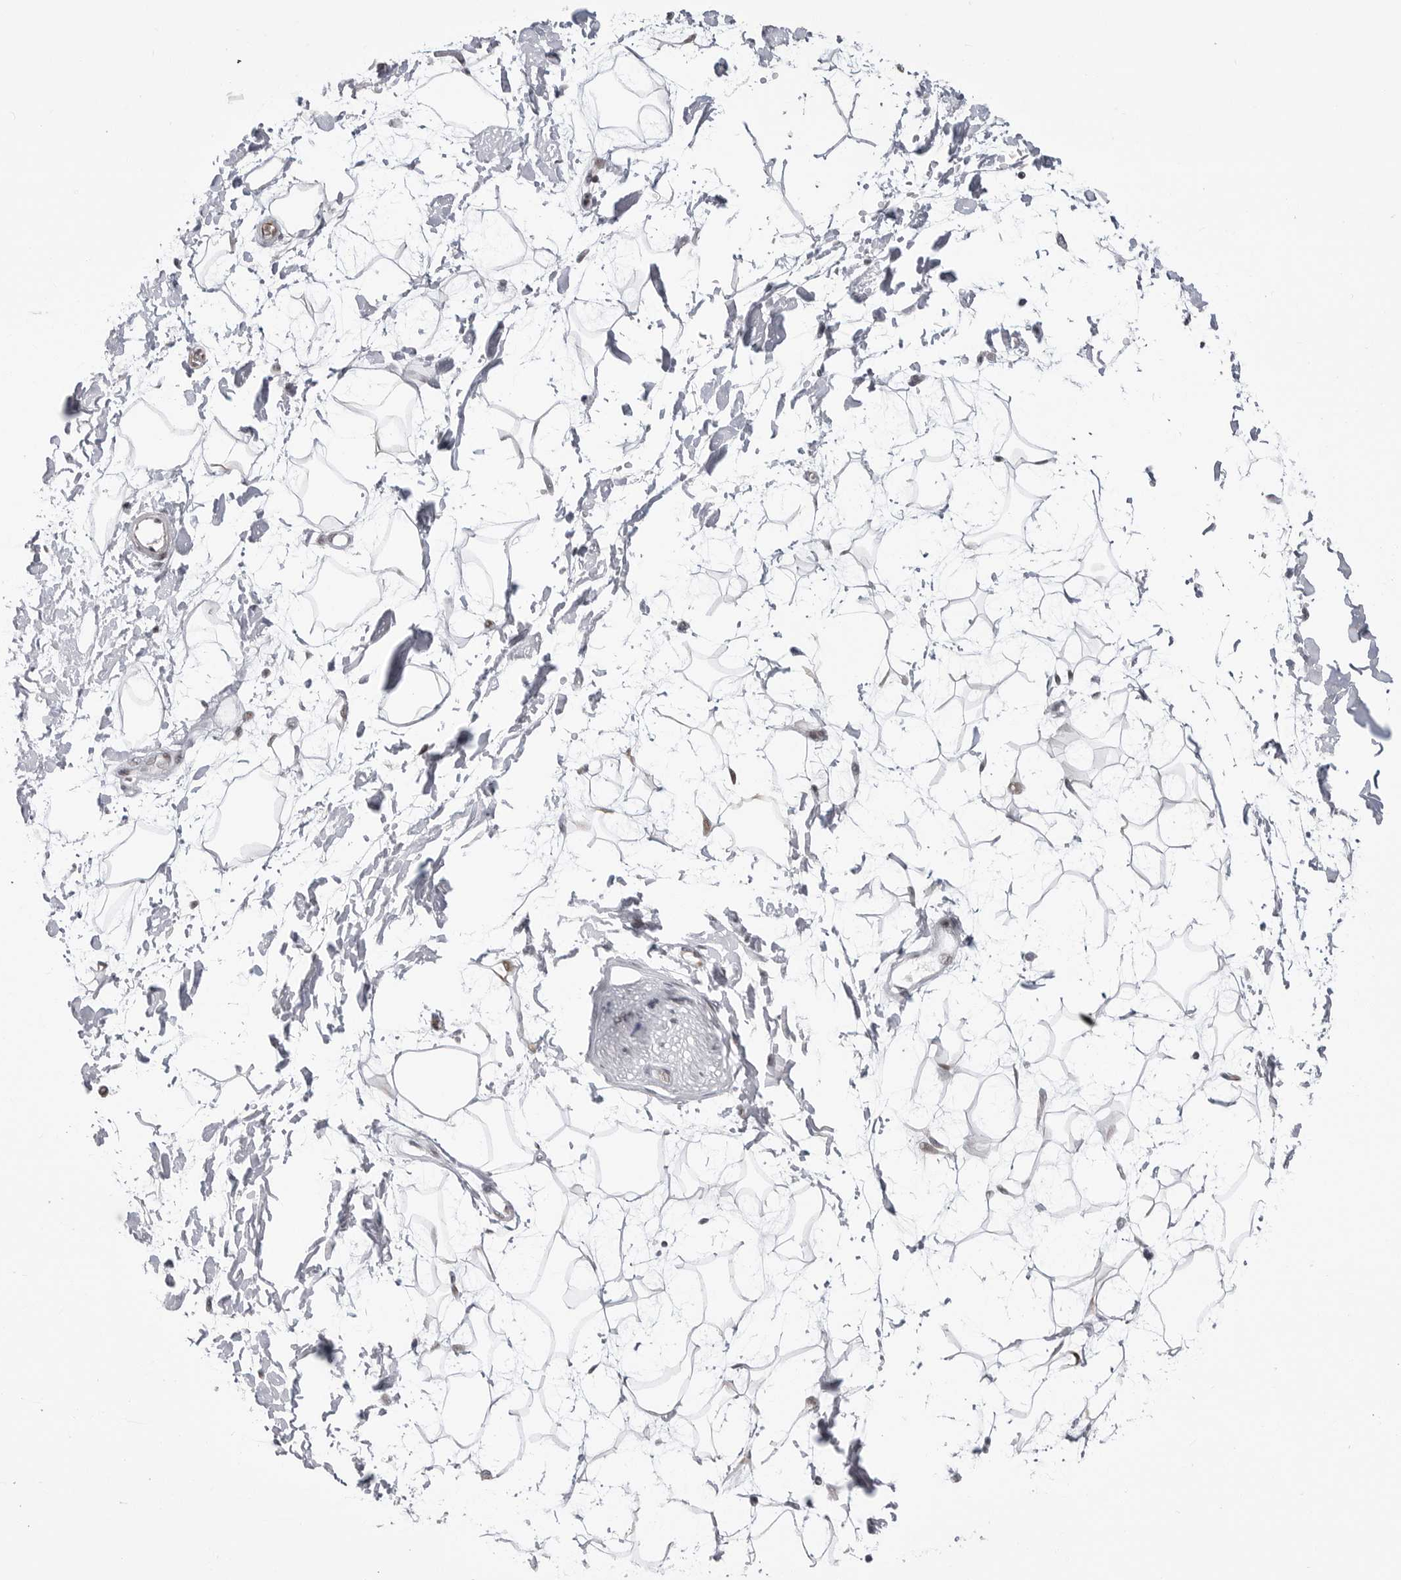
{"staining": {"intensity": "weak", "quantity": "25%-75%", "location": "nuclear"}, "tissue": "adipose tissue", "cell_type": "Adipocytes", "image_type": "normal", "snomed": [{"axis": "morphology", "description": "Normal tissue, NOS"}, {"axis": "topography", "description": "Soft tissue"}], "caption": "Brown immunohistochemical staining in unremarkable adipose tissue reveals weak nuclear expression in approximately 25%-75% of adipocytes. (brown staining indicates protein expression, while blue staining denotes nuclei).", "gene": "TRIM66", "patient": {"sex": "male", "age": 72}}